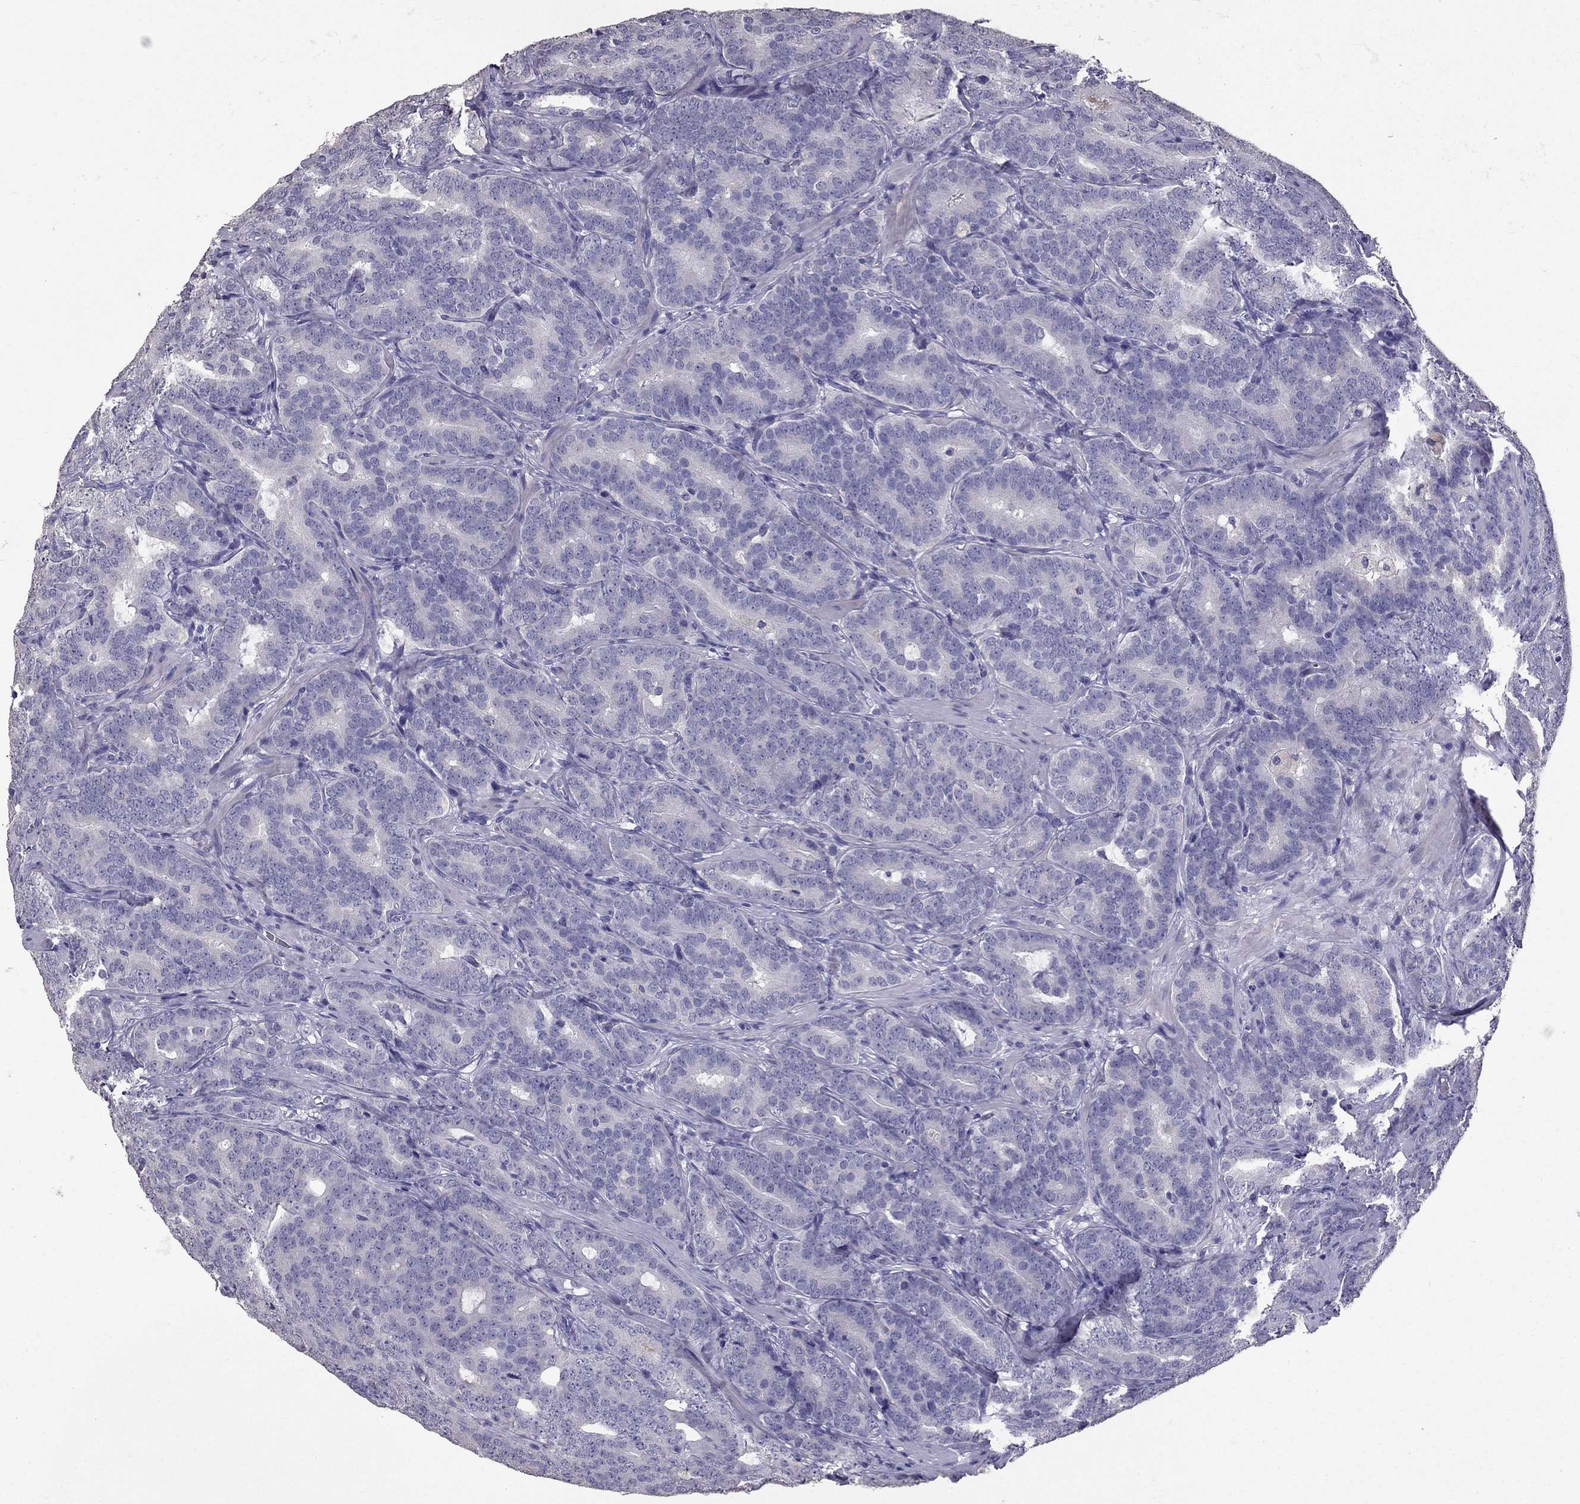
{"staining": {"intensity": "negative", "quantity": "none", "location": "none"}, "tissue": "prostate cancer", "cell_type": "Tumor cells", "image_type": "cancer", "snomed": [{"axis": "morphology", "description": "Adenocarcinoma, NOS"}, {"axis": "topography", "description": "Prostate"}], "caption": "The micrograph shows no staining of tumor cells in prostate cancer (adenocarcinoma).", "gene": "SCG5", "patient": {"sex": "male", "age": 71}}